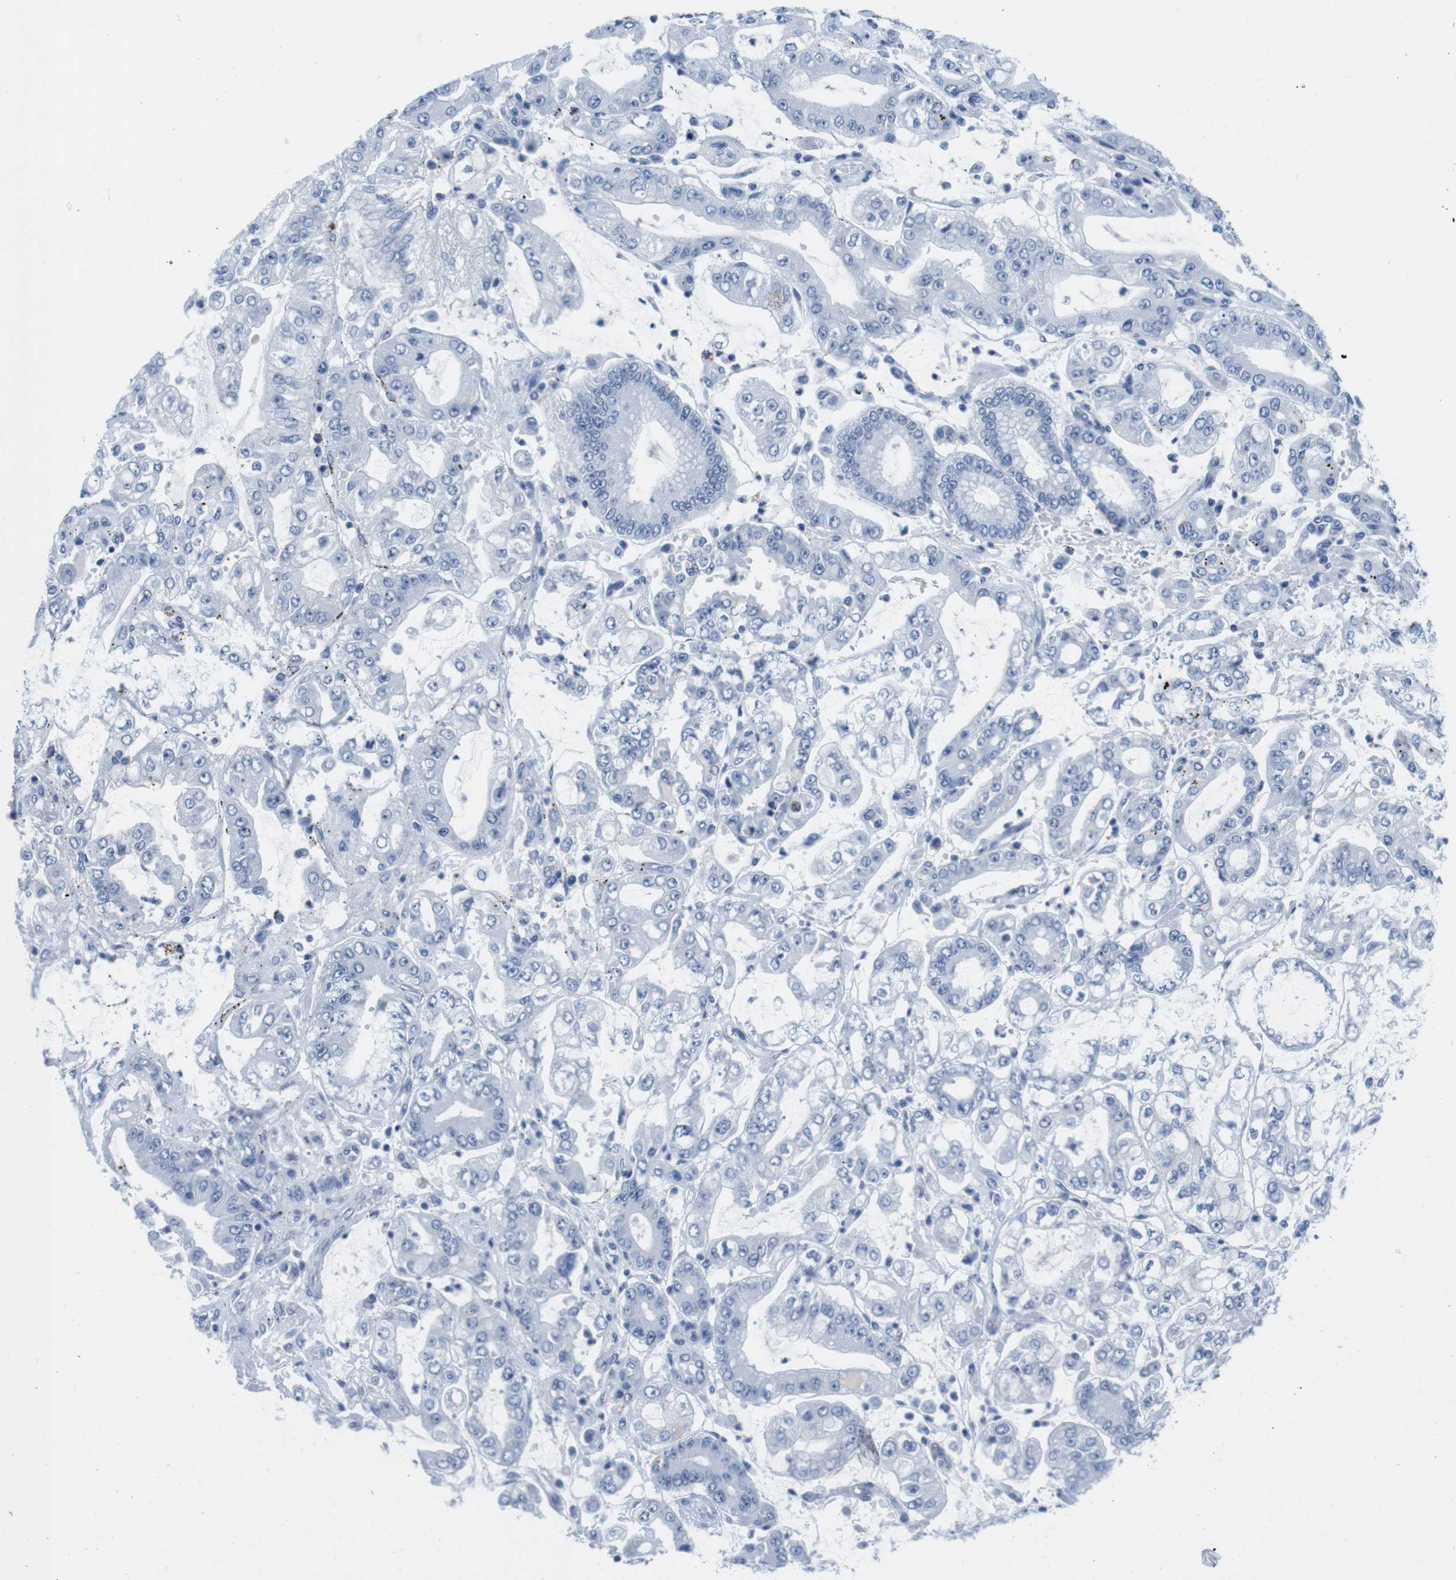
{"staining": {"intensity": "negative", "quantity": "none", "location": "none"}, "tissue": "stomach cancer", "cell_type": "Tumor cells", "image_type": "cancer", "snomed": [{"axis": "morphology", "description": "Adenocarcinoma, NOS"}, {"axis": "topography", "description": "Stomach"}], "caption": "IHC histopathology image of neoplastic tissue: human stomach cancer stained with DAB (3,3'-diaminobenzidine) displays no significant protein positivity in tumor cells. (Stains: DAB (3,3'-diaminobenzidine) immunohistochemistry with hematoxylin counter stain, Microscopy: brightfield microscopy at high magnification).", "gene": "MAP6", "patient": {"sex": "male", "age": 76}}